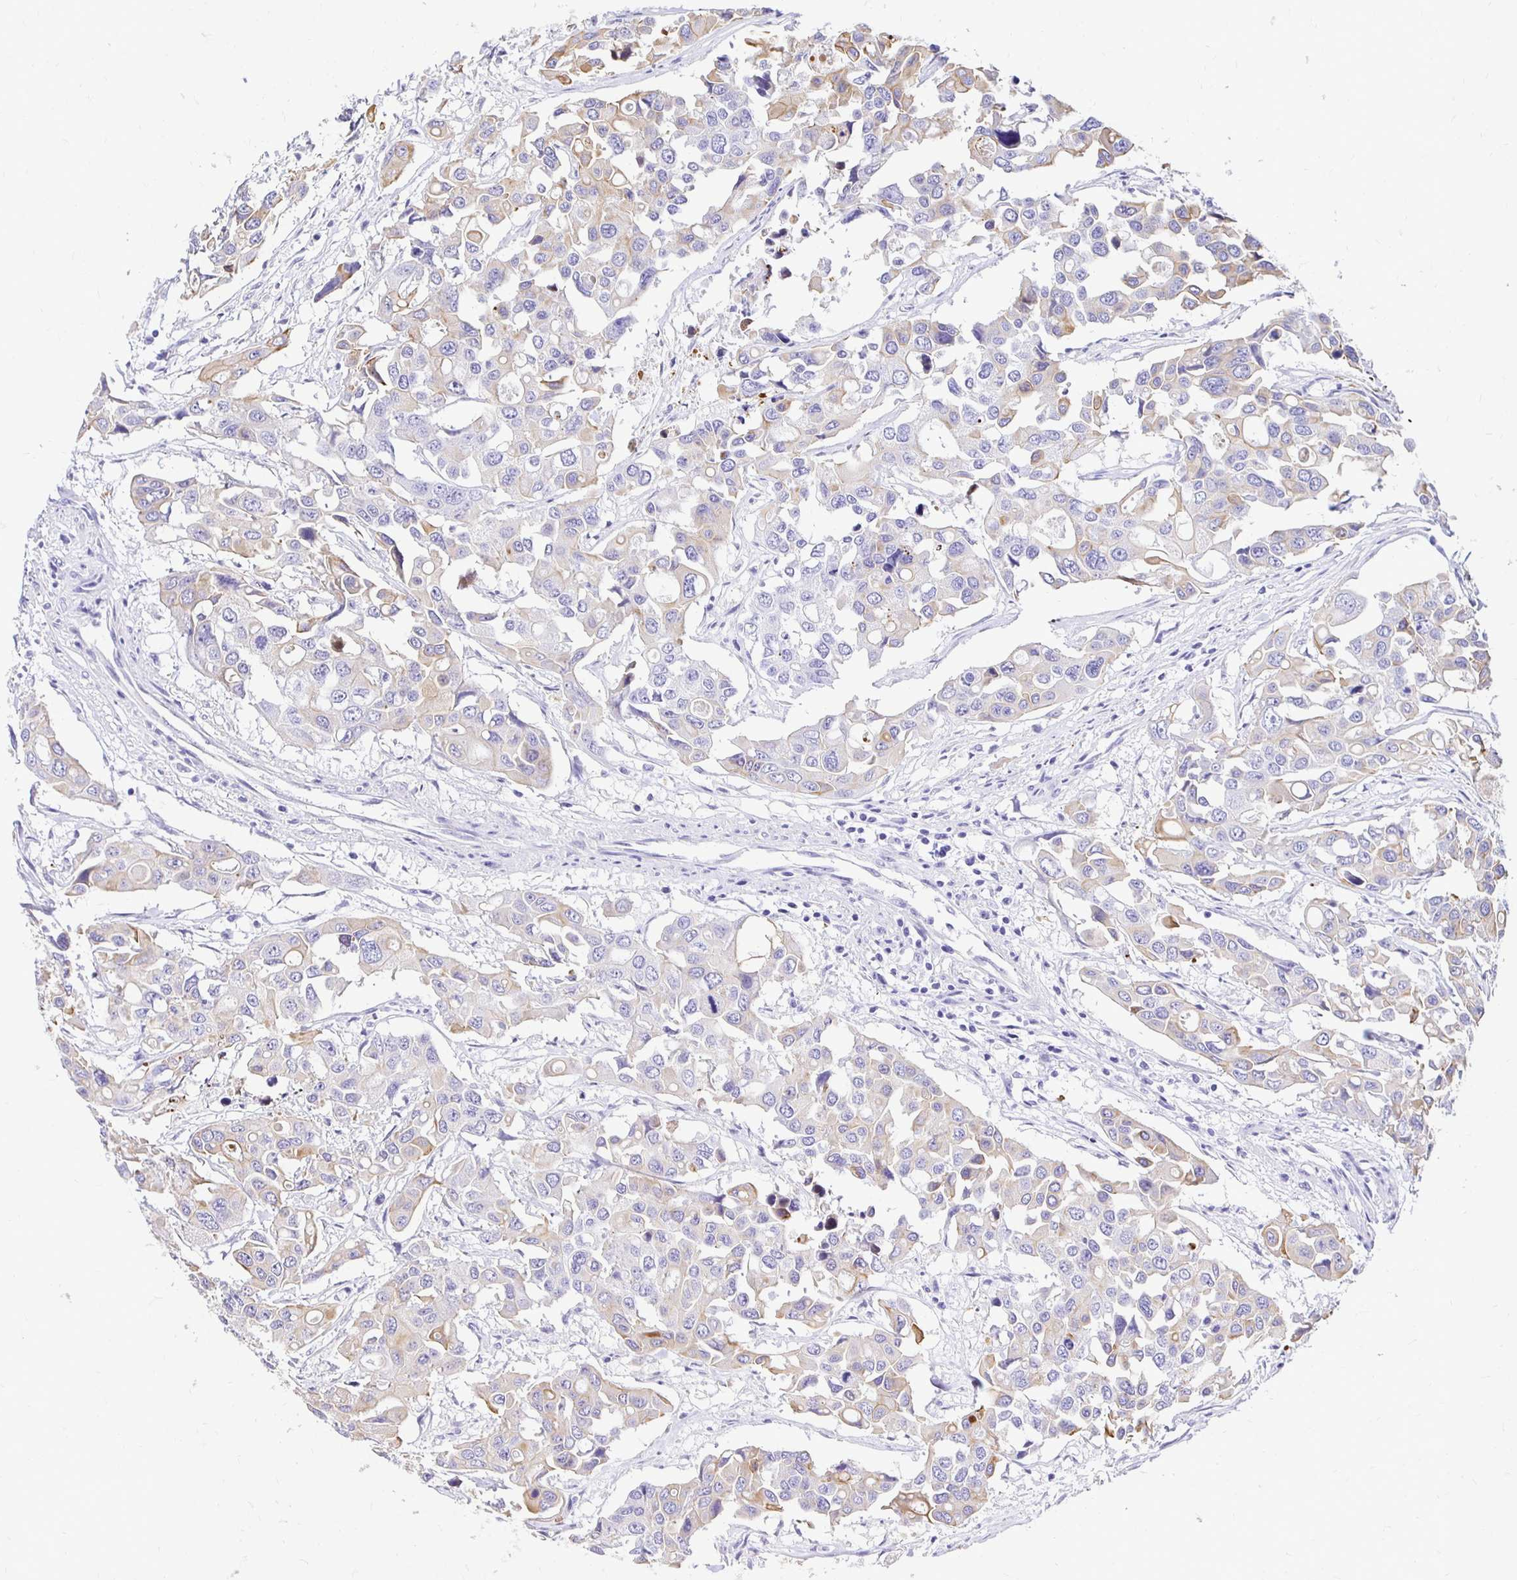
{"staining": {"intensity": "weak", "quantity": ">75%", "location": "cytoplasmic/membranous"}, "tissue": "colorectal cancer", "cell_type": "Tumor cells", "image_type": "cancer", "snomed": [{"axis": "morphology", "description": "Adenocarcinoma, NOS"}, {"axis": "topography", "description": "Colon"}], "caption": "This image exhibits immunohistochemistry (IHC) staining of human colorectal cancer (adenocarcinoma), with low weak cytoplasmic/membranous expression in about >75% of tumor cells.", "gene": "TAF1D", "patient": {"sex": "male", "age": 77}}